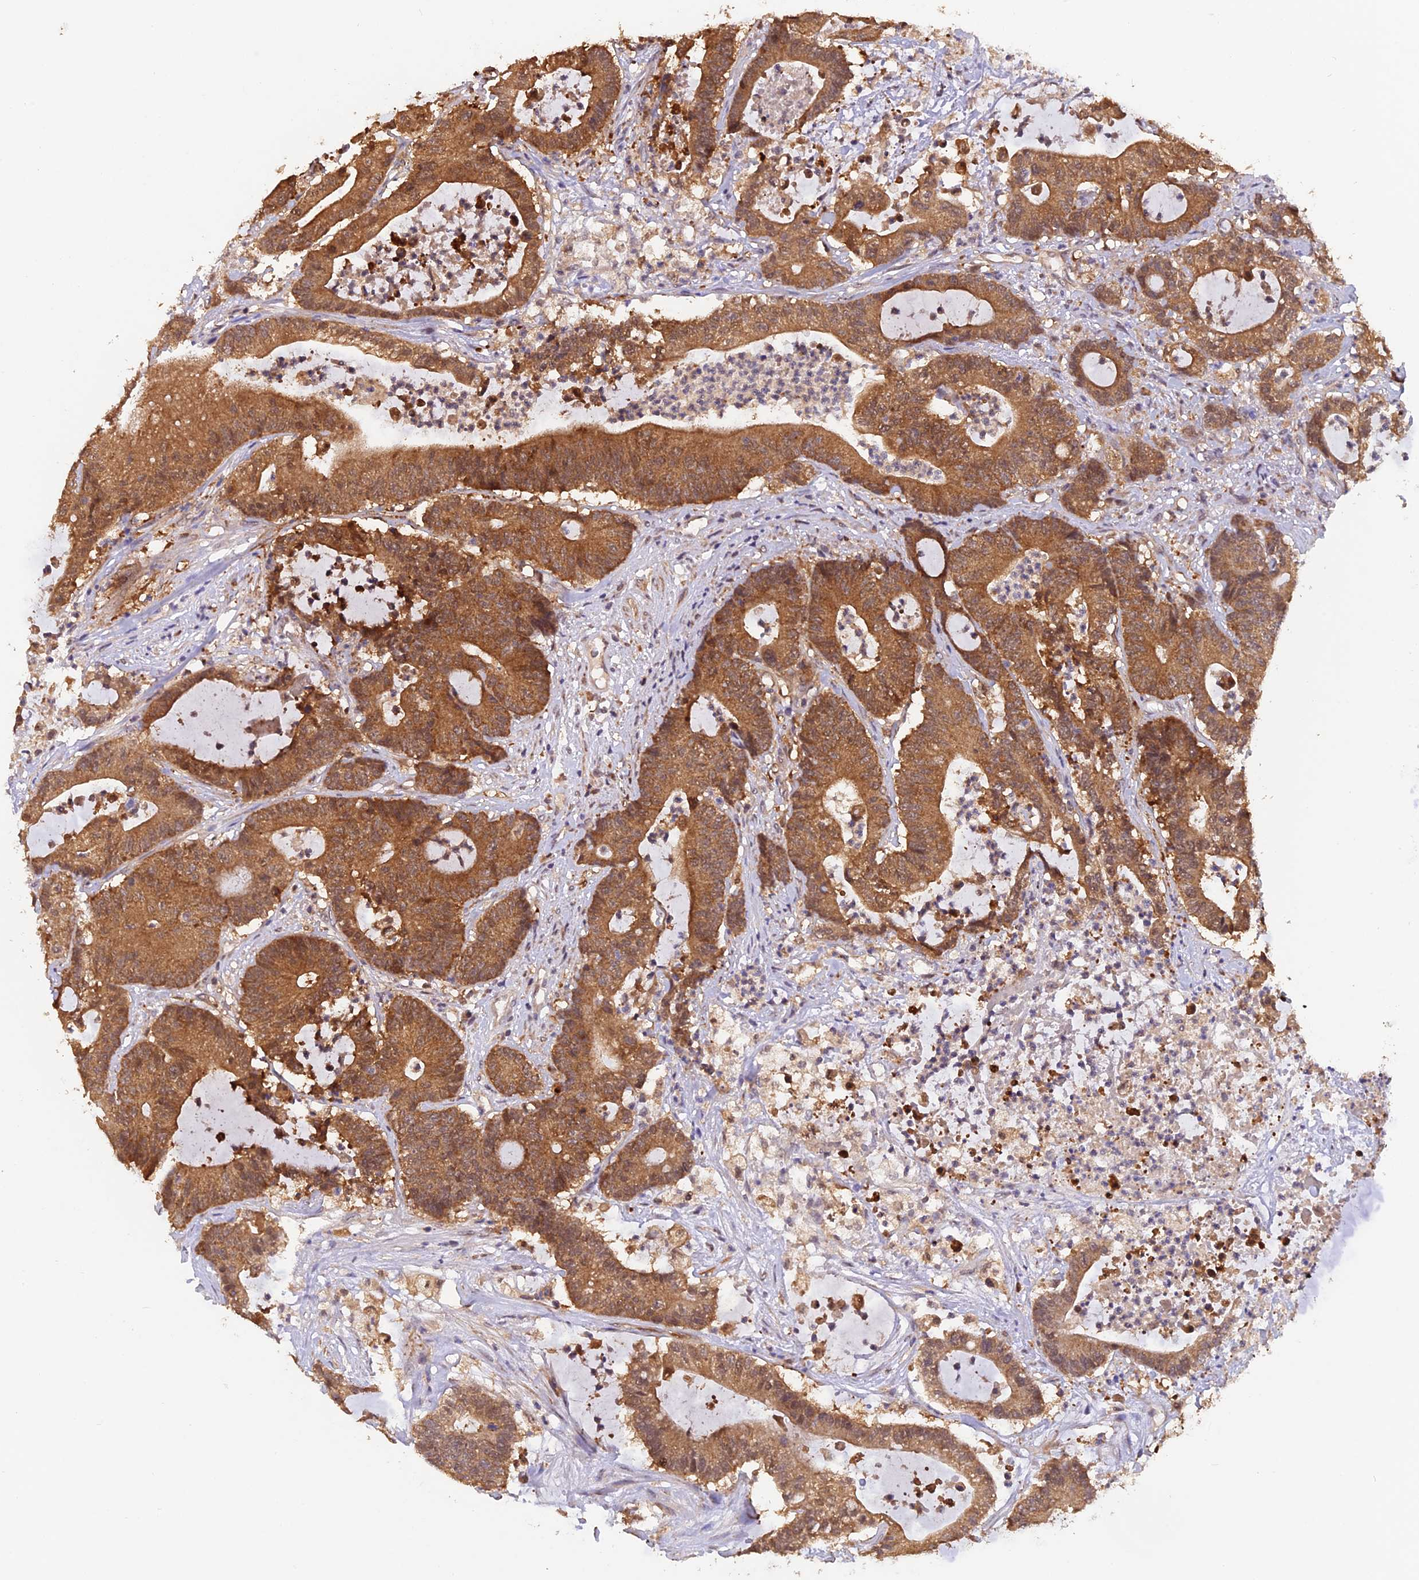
{"staining": {"intensity": "moderate", "quantity": ">75%", "location": "cytoplasmic/membranous"}, "tissue": "colorectal cancer", "cell_type": "Tumor cells", "image_type": "cancer", "snomed": [{"axis": "morphology", "description": "Adenocarcinoma, NOS"}, {"axis": "topography", "description": "Colon"}], "caption": "IHC of colorectal cancer (adenocarcinoma) shows medium levels of moderate cytoplasmic/membranous staining in approximately >75% of tumor cells.", "gene": "MNS1", "patient": {"sex": "female", "age": 84}}